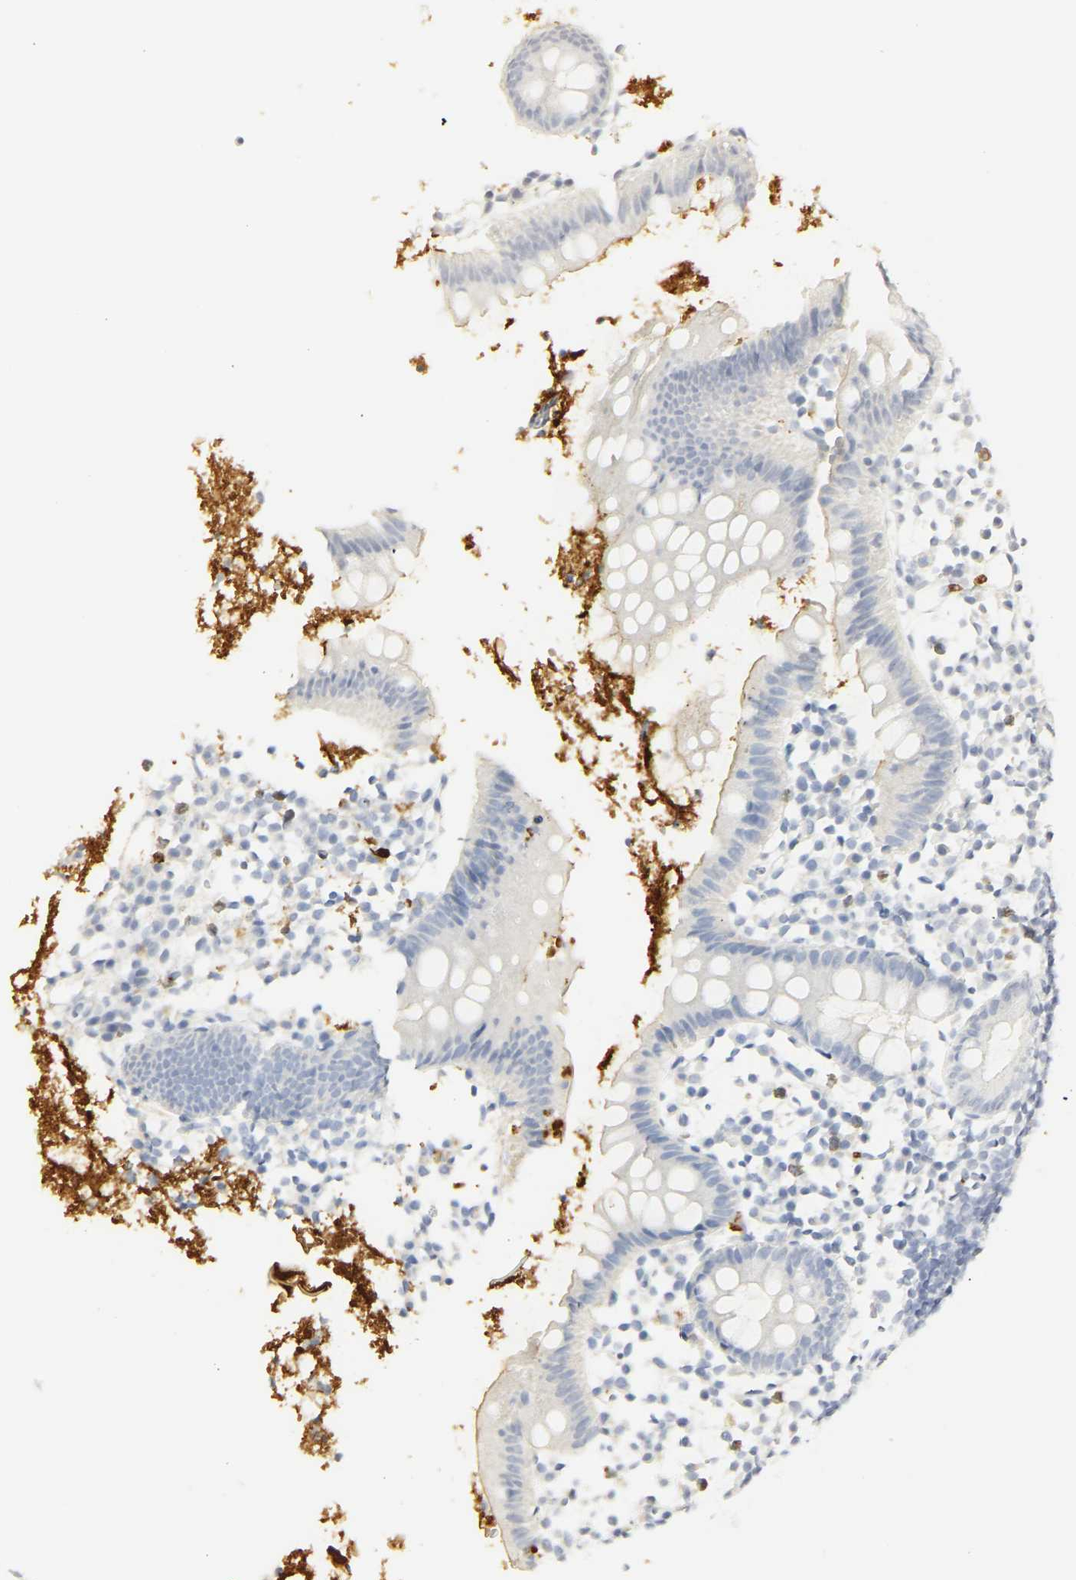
{"staining": {"intensity": "negative", "quantity": "none", "location": "none"}, "tissue": "appendix", "cell_type": "Glandular cells", "image_type": "normal", "snomed": [{"axis": "morphology", "description": "Normal tissue, NOS"}, {"axis": "topography", "description": "Appendix"}], "caption": "Appendix stained for a protein using immunohistochemistry (IHC) exhibits no expression glandular cells.", "gene": "MPO", "patient": {"sex": "female", "age": 20}}